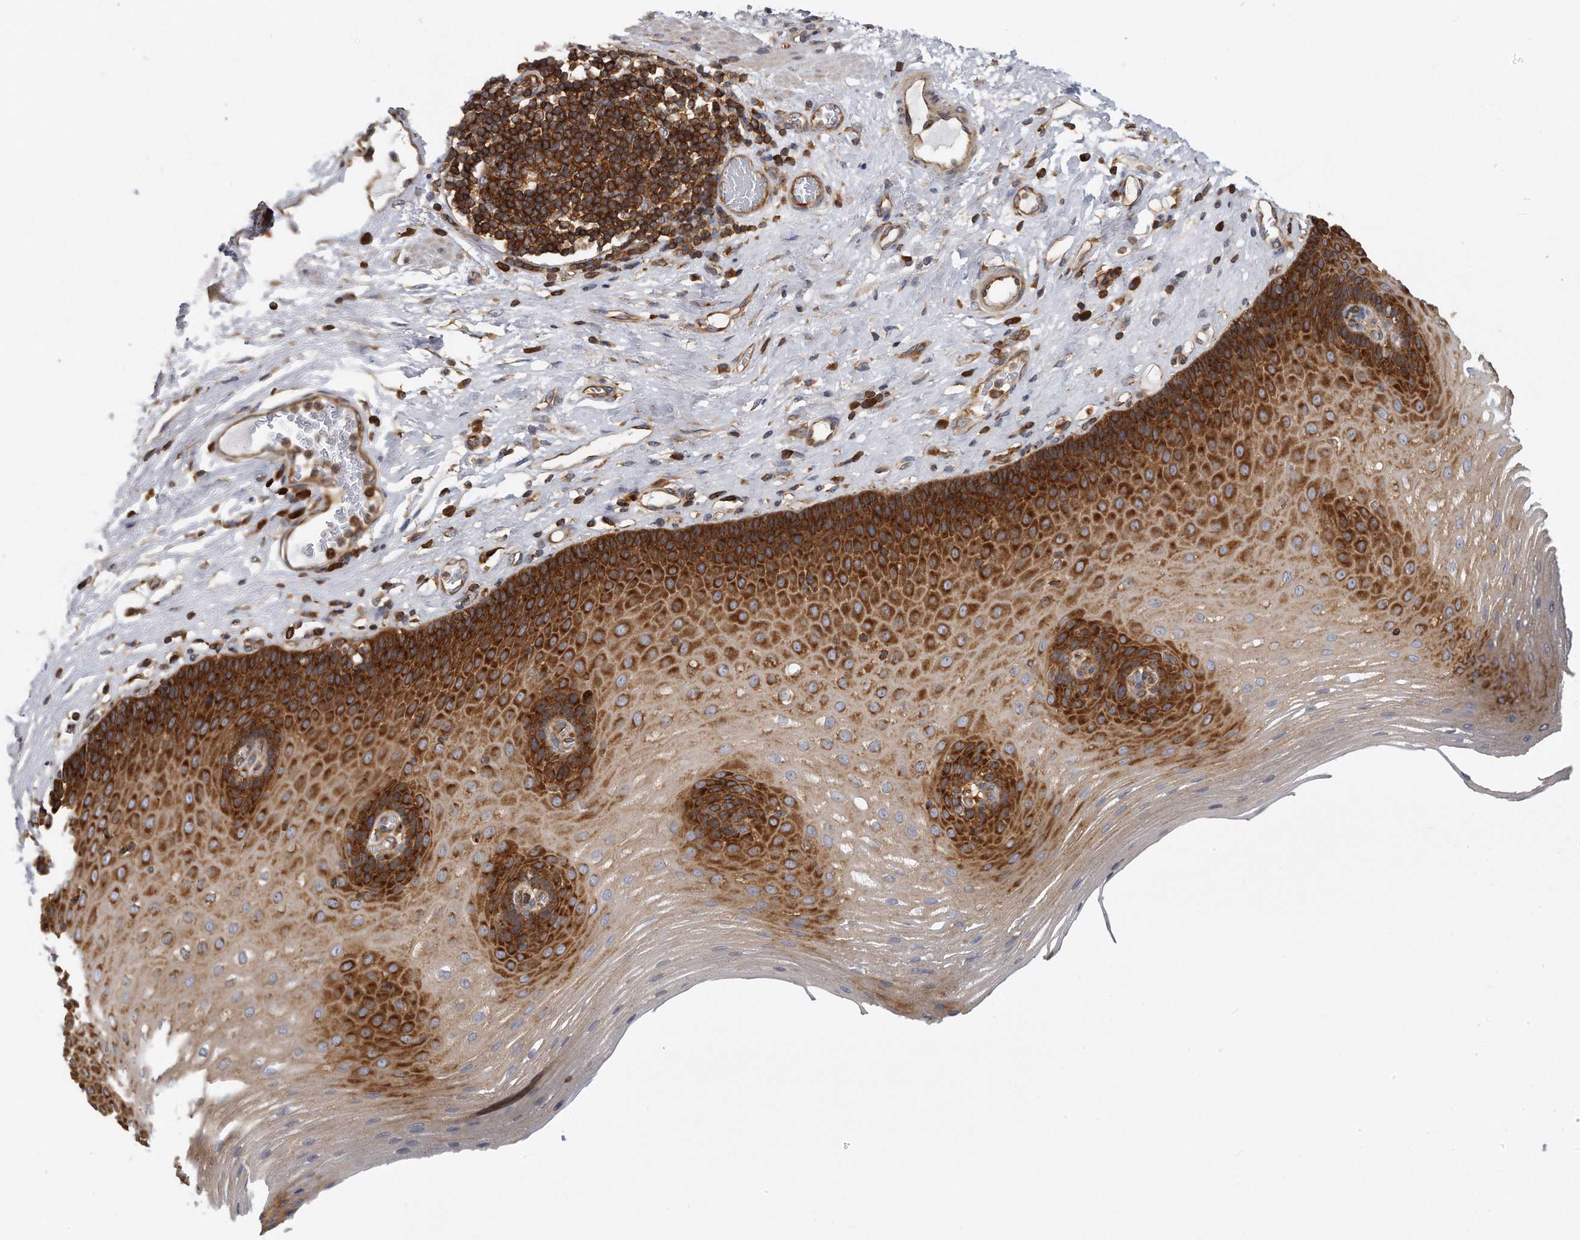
{"staining": {"intensity": "strong", "quantity": ">75%", "location": "cytoplasmic/membranous"}, "tissue": "esophagus", "cell_type": "Squamous epithelial cells", "image_type": "normal", "snomed": [{"axis": "morphology", "description": "Normal tissue, NOS"}, {"axis": "topography", "description": "Esophagus"}], "caption": "Esophagus stained with a brown dye demonstrates strong cytoplasmic/membranous positive staining in about >75% of squamous epithelial cells.", "gene": "EIF3I", "patient": {"sex": "male", "age": 62}}